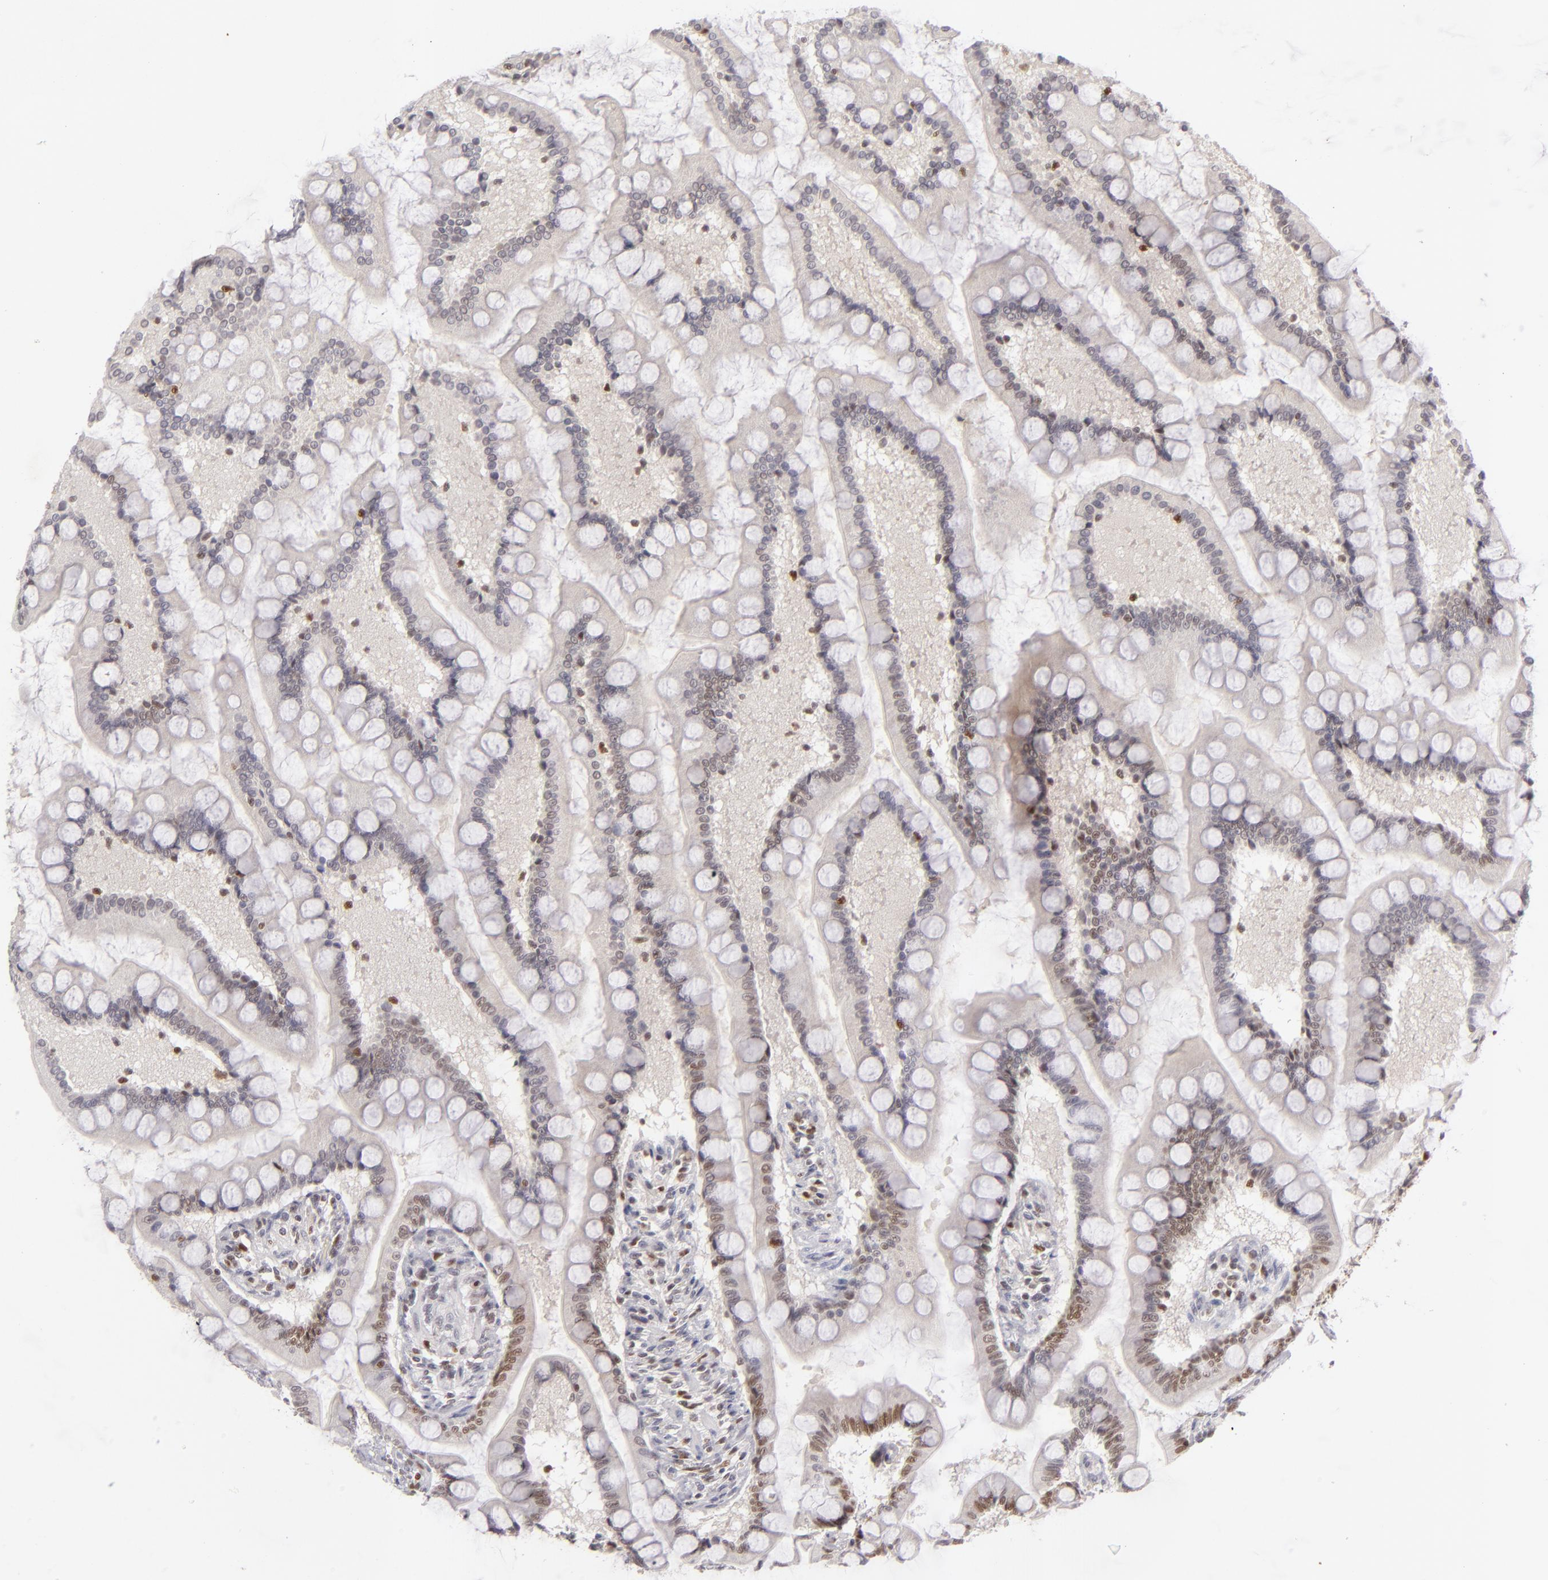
{"staining": {"intensity": "weak", "quantity": "25%-75%", "location": "nuclear"}, "tissue": "small intestine", "cell_type": "Glandular cells", "image_type": "normal", "snomed": [{"axis": "morphology", "description": "Normal tissue, NOS"}, {"axis": "topography", "description": "Small intestine"}], "caption": "About 25%-75% of glandular cells in unremarkable human small intestine exhibit weak nuclear protein positivity as visualized by brown immunohistochemical staining.", "gene": "FEN1", "patient": {"sex": "male", "age": 41}}